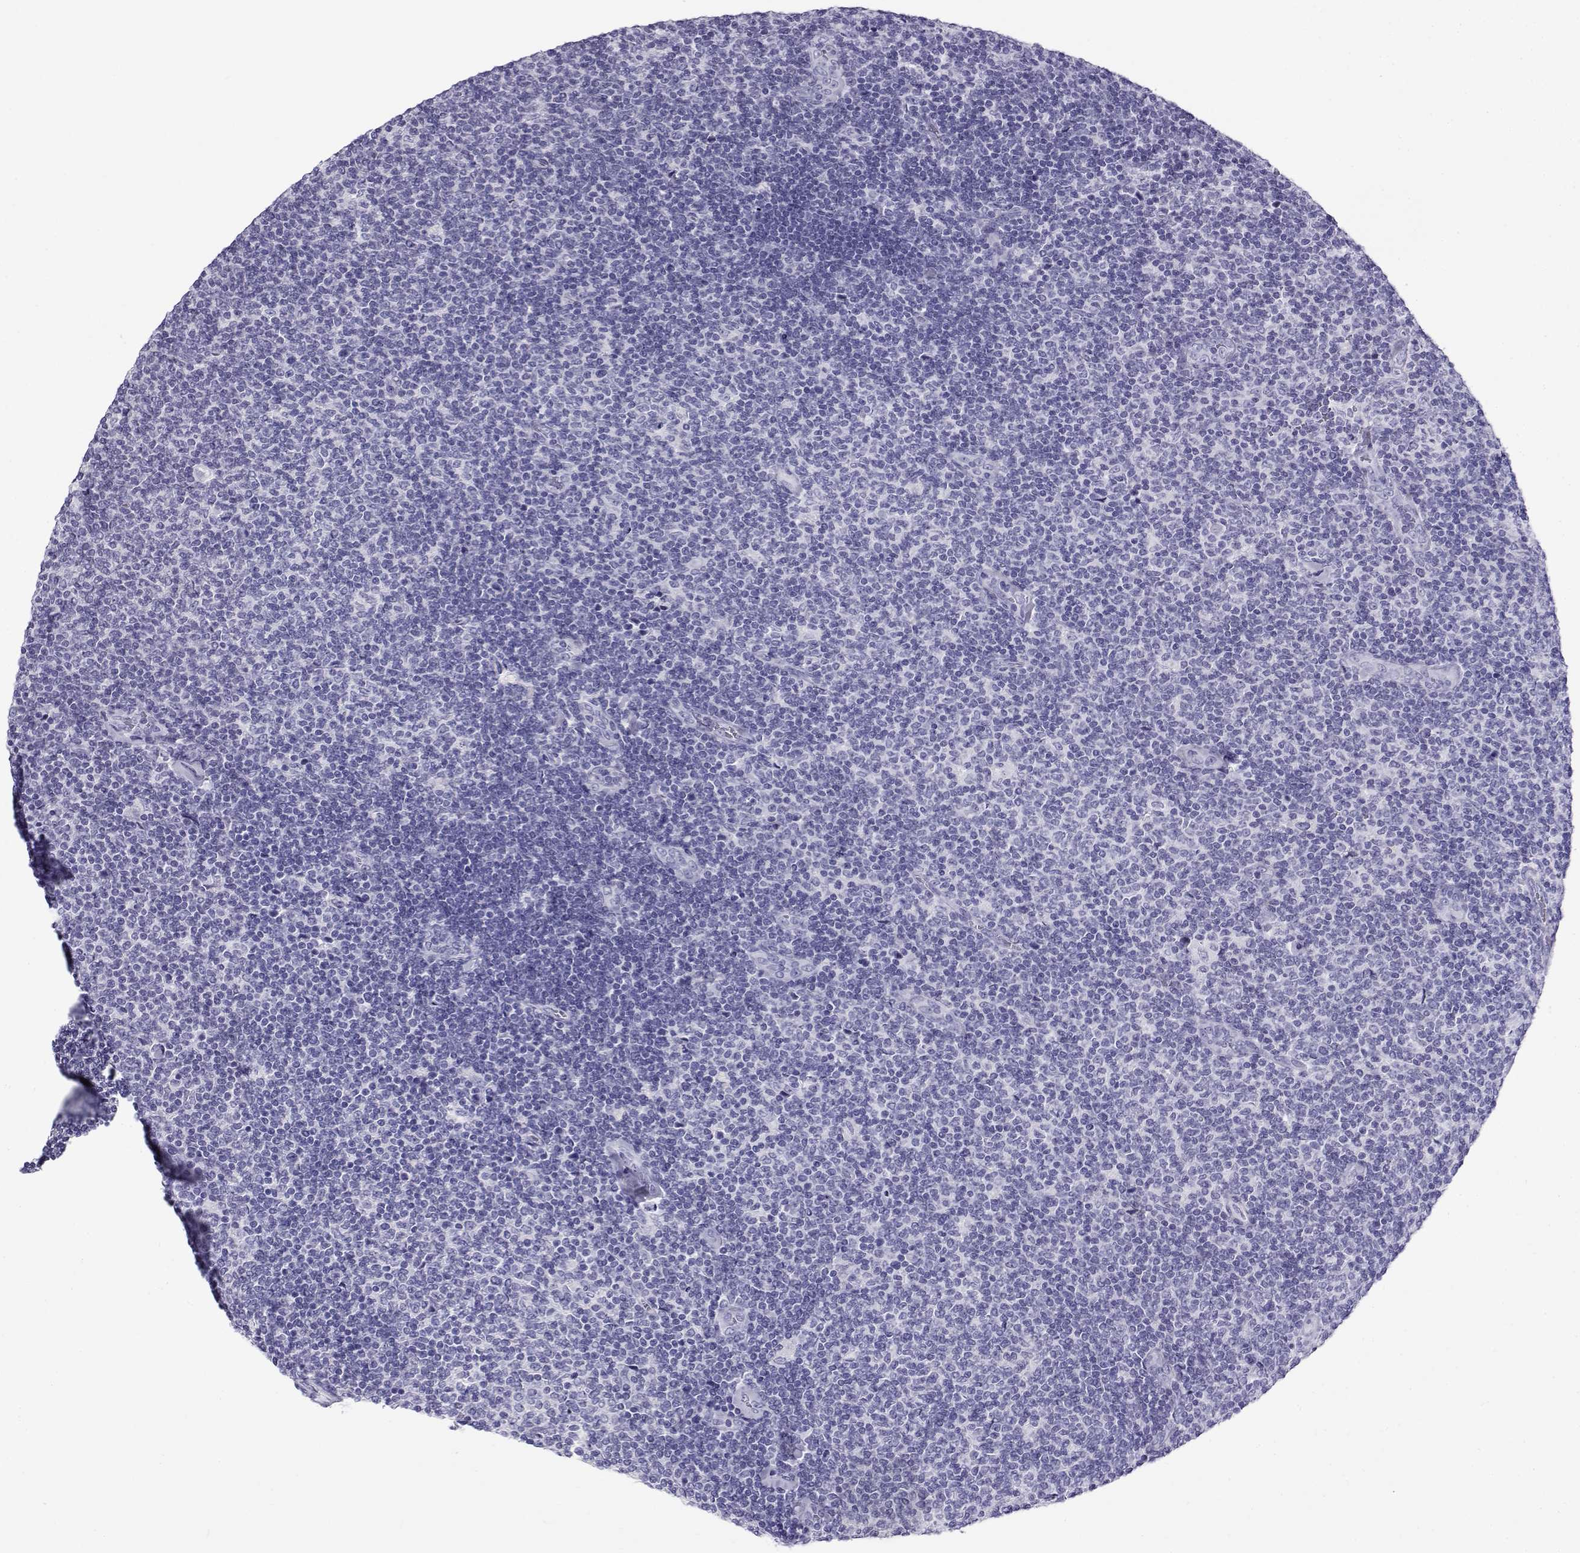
{"staining": {"intensity": "negative", "quantity": "none", "location": "none"}, "tissue": "lymphoma", "cell_type": "Tumor cells", "image_type": "cancer", "snomed": [{"axis": "morphology", "description": "Malignant lymphoma, non-Hodgkin's type, Low grade"}, {"axis": "topography", "description": "Lymph node"}], "caption": "High magnification brightfield microscopy of malignant lymphoma, non-Hodgkin's type (low-grade) stained with DAB (3,3'-diaminobenzidine) (brown) and counterstained with hematoxylin (blue): tumor cells show no significant expression.", "gene": "CABS1", "patient": {"sex": "male", "age": 52}}